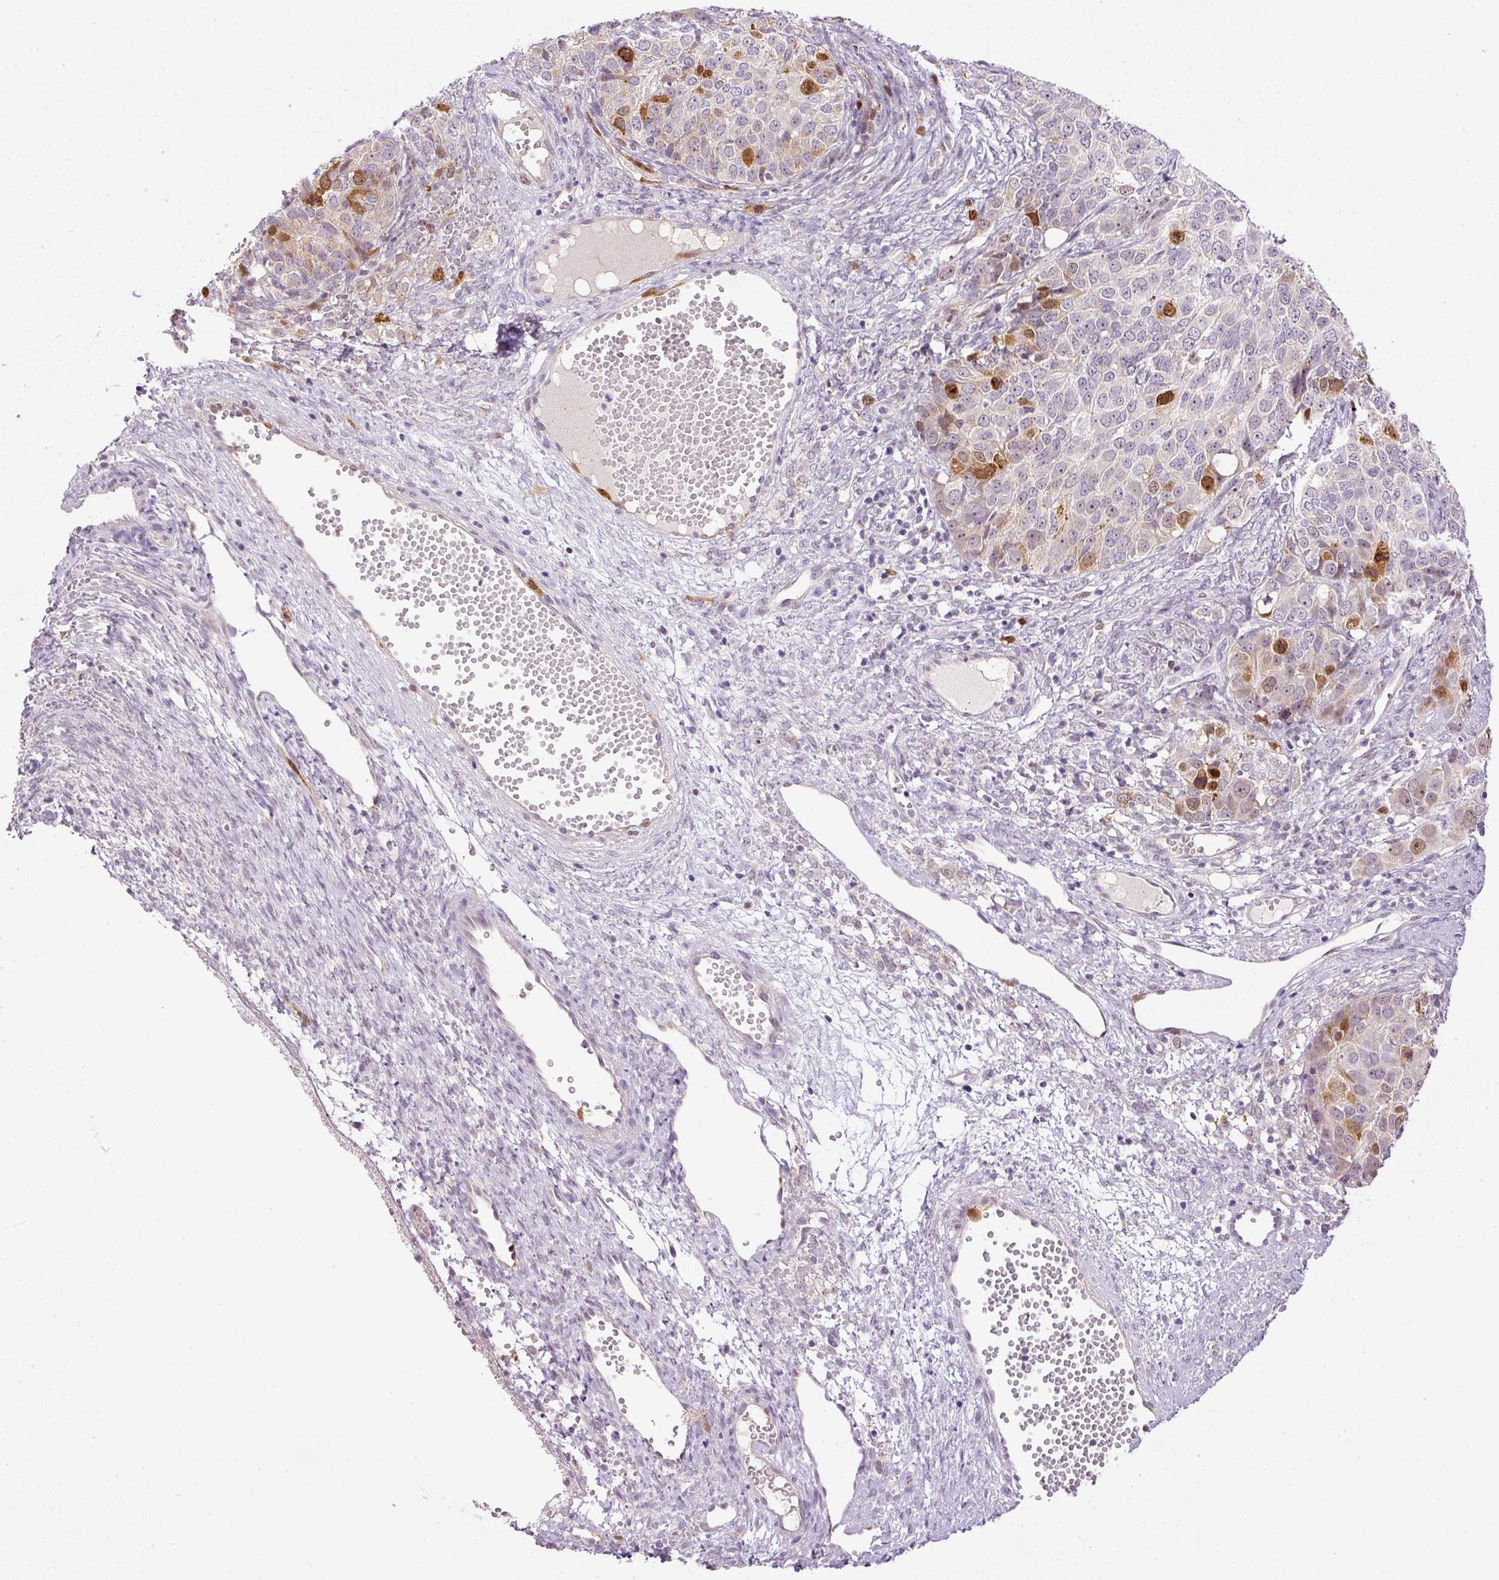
{"staining": {"intensity": "moderate", "quantity": "<25%", "location": "nuclear"}, "tissue": "ovarian cancer", "cell_type": "Tumor cells", "image_type": "cancer", "snomed": [{"axis": "morphology", "description": "Carcinoma, endometroid"}, {"axis": "topography", "description": "Ovary"}], "caption": "The photomicrograph exhibits a brown stain indicating the presence of a protein in the nuclear of tumor cells in ovarian cancer (endometroid carcinoma).", "gene": "KPNA2", "patient": {"sex": "female", "age": 51}}